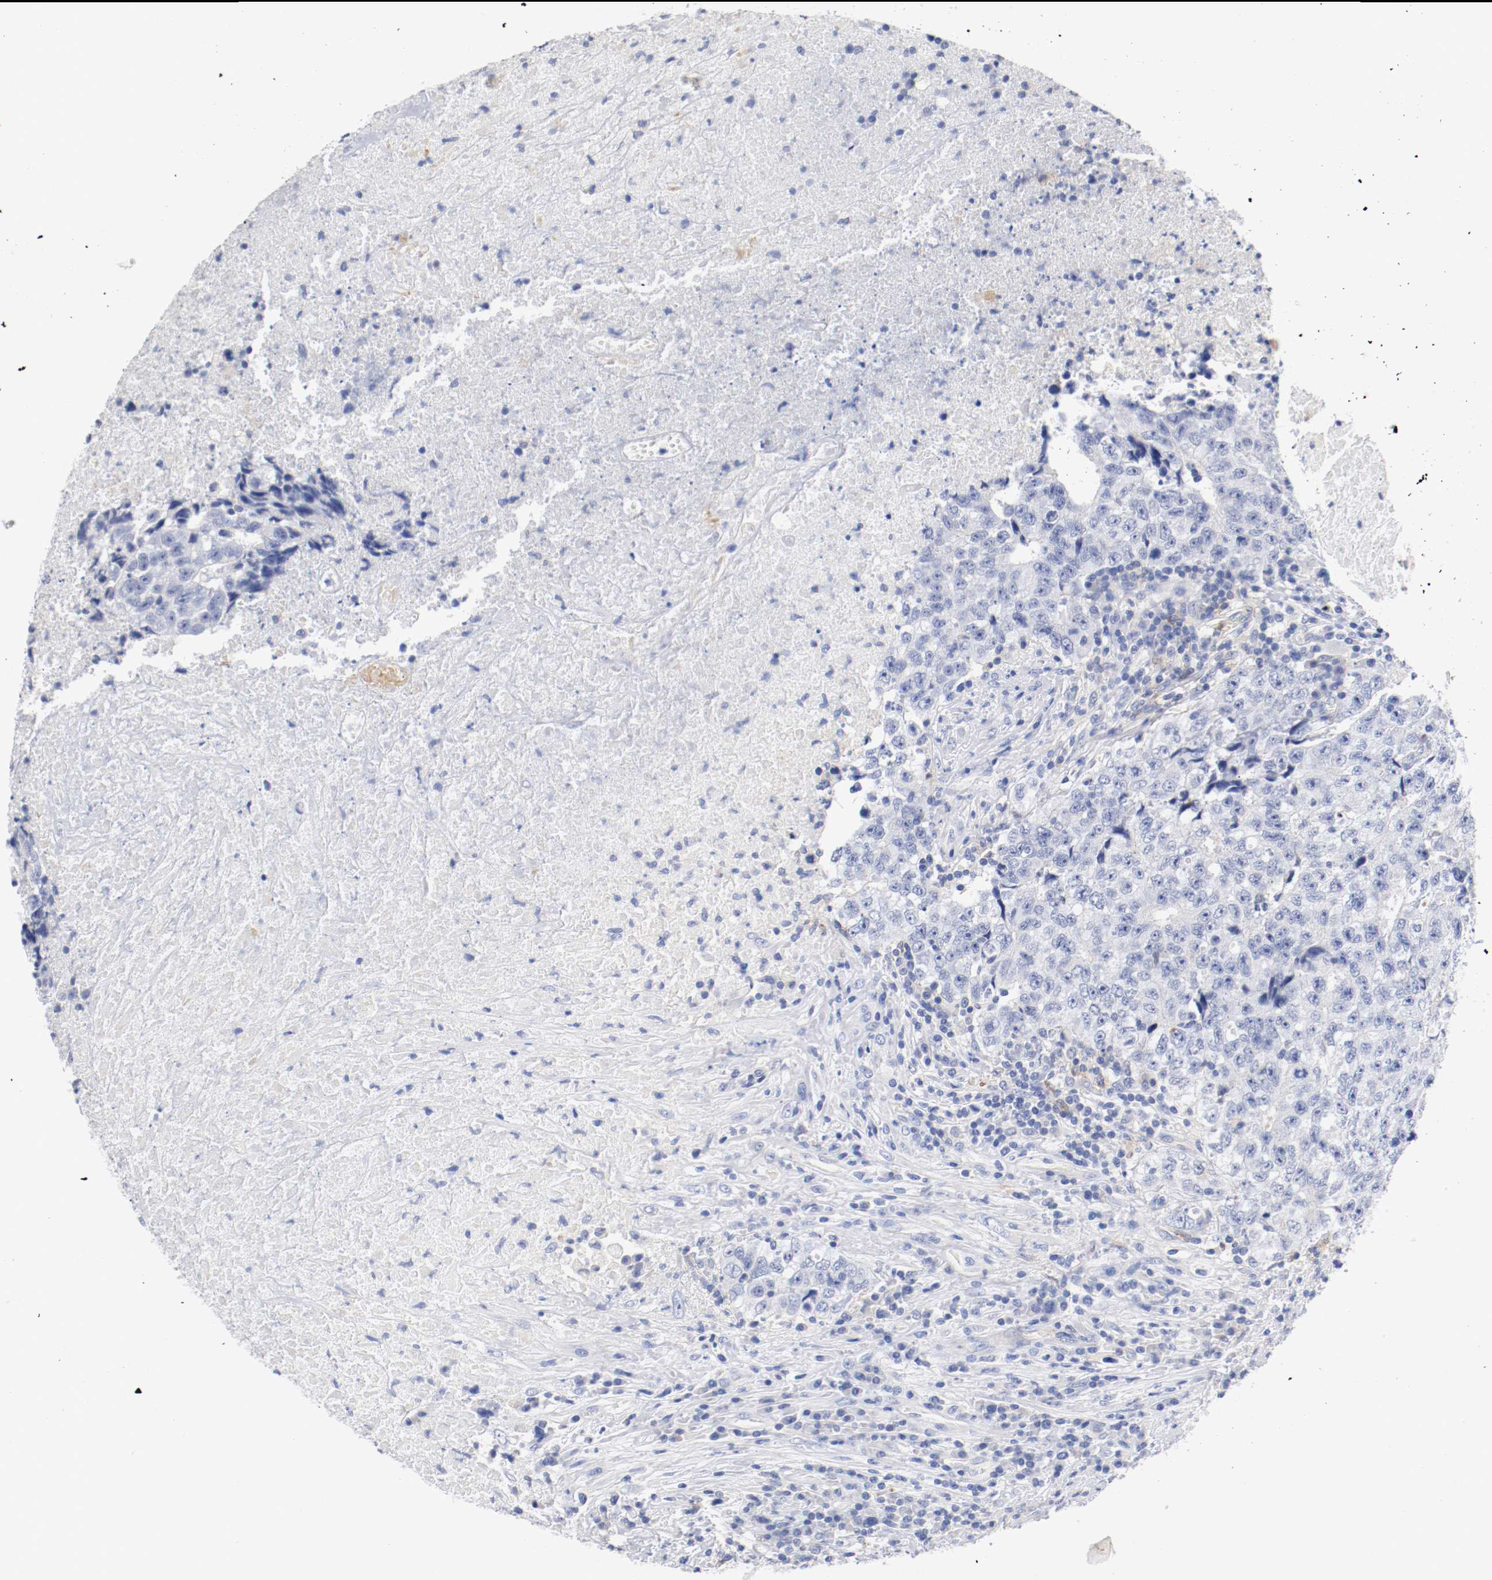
{"staining": {"intensity": "negative", "quantity": "none", "location": "none"}, "tissue": "testis cancer", "cell_type": "Tumor cells", "image_type": "cancer", "snomed": [{"axis": "morphology", "description": "Necrosis, NOS"}, {"axis": "morphology", "description": "Carcinoma, Embryonal, NOS"}, {"axis": "topography", "description": "Testis"}], "caption": "Tumor cells show no significant protein expression in testis cancer. The staining was performed using DAB (3,3'-diaminobenzidine) to visualize the protein expression in brown, while the nuclei were stained in blue with hematoxylin (Magnification: 20x).", "gene": "FGFBP1", "patient": {"sex": "male", "age": 19}}